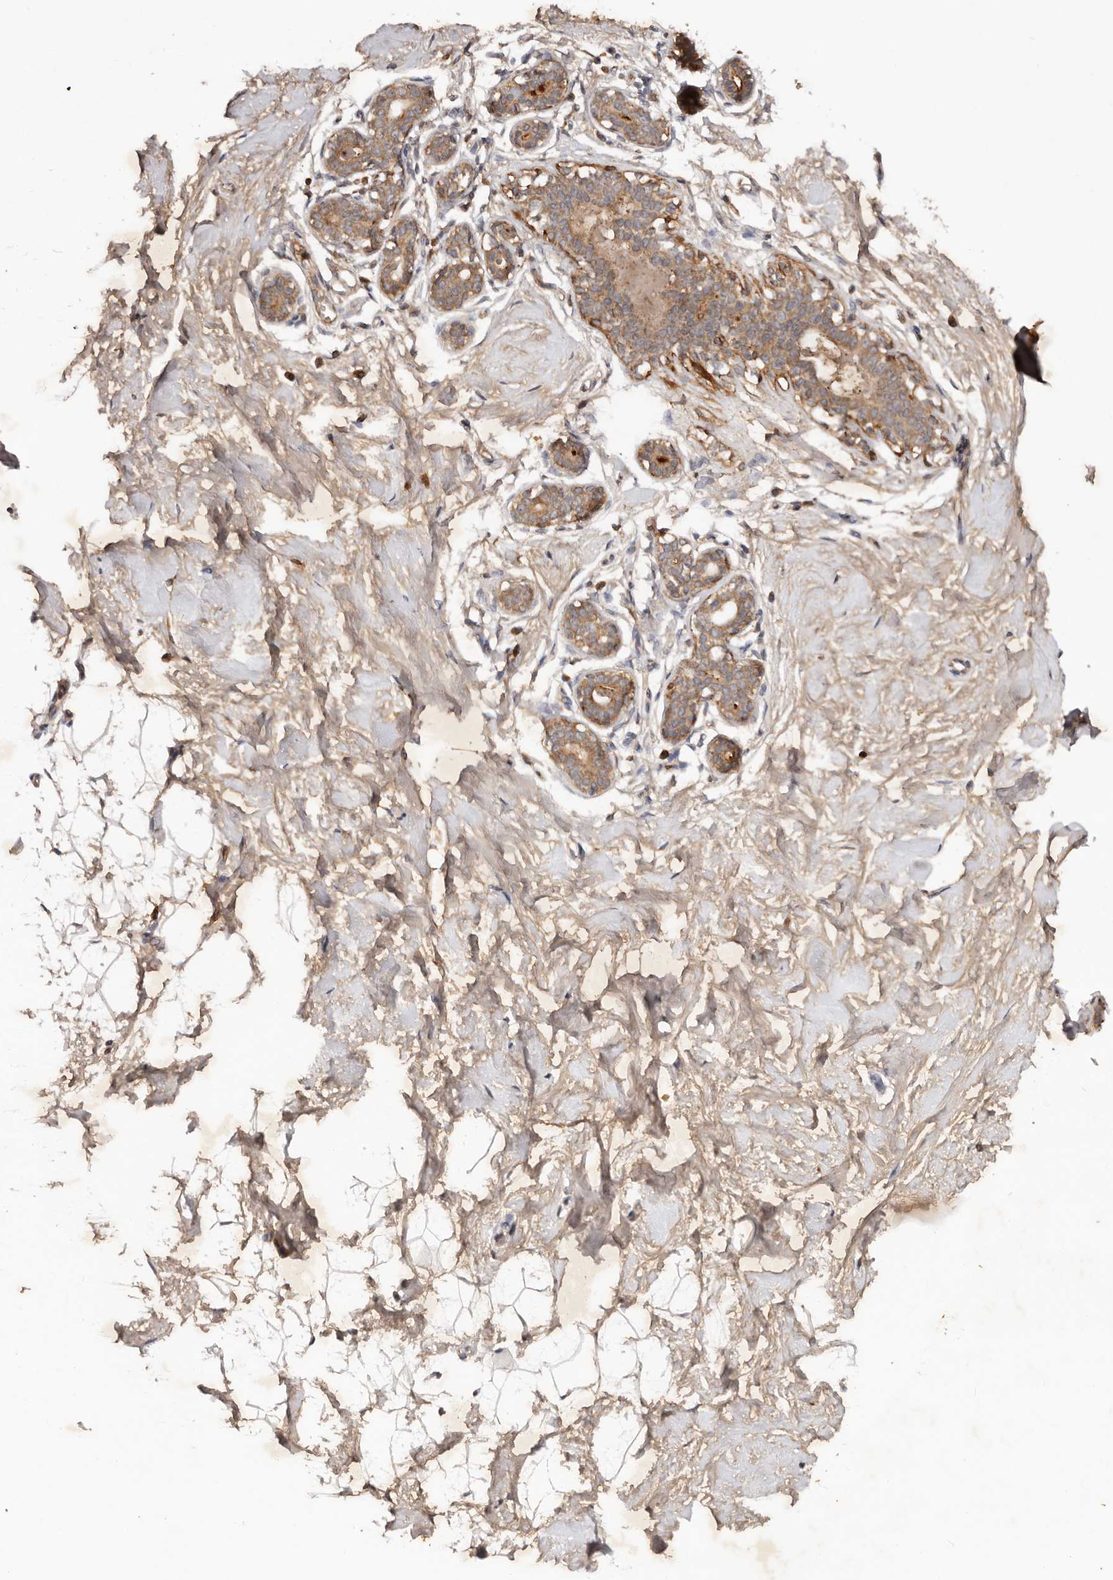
{"staining": {"intensity": "moderate", "quantity": ">75%", "location": "cytoplasmic/membranous"}, "tissue": "breast", "cell_type": "Adipocytes", "image_type": "normal", "snomed": [{"axis": "morphology", "description": "Normal tissue, NOS"}, {"axis": "morphology", "description": "Adenoma, NOS"}, {"axis": "topography", "description": "Breast"}], "caption": "Protein staining displays moderate cytoplasmic/membranous staining in approximately >75% of adipocytes in benign breast.", "gene": "PKIB", "patient": {"sex": "female", "age": 23}}